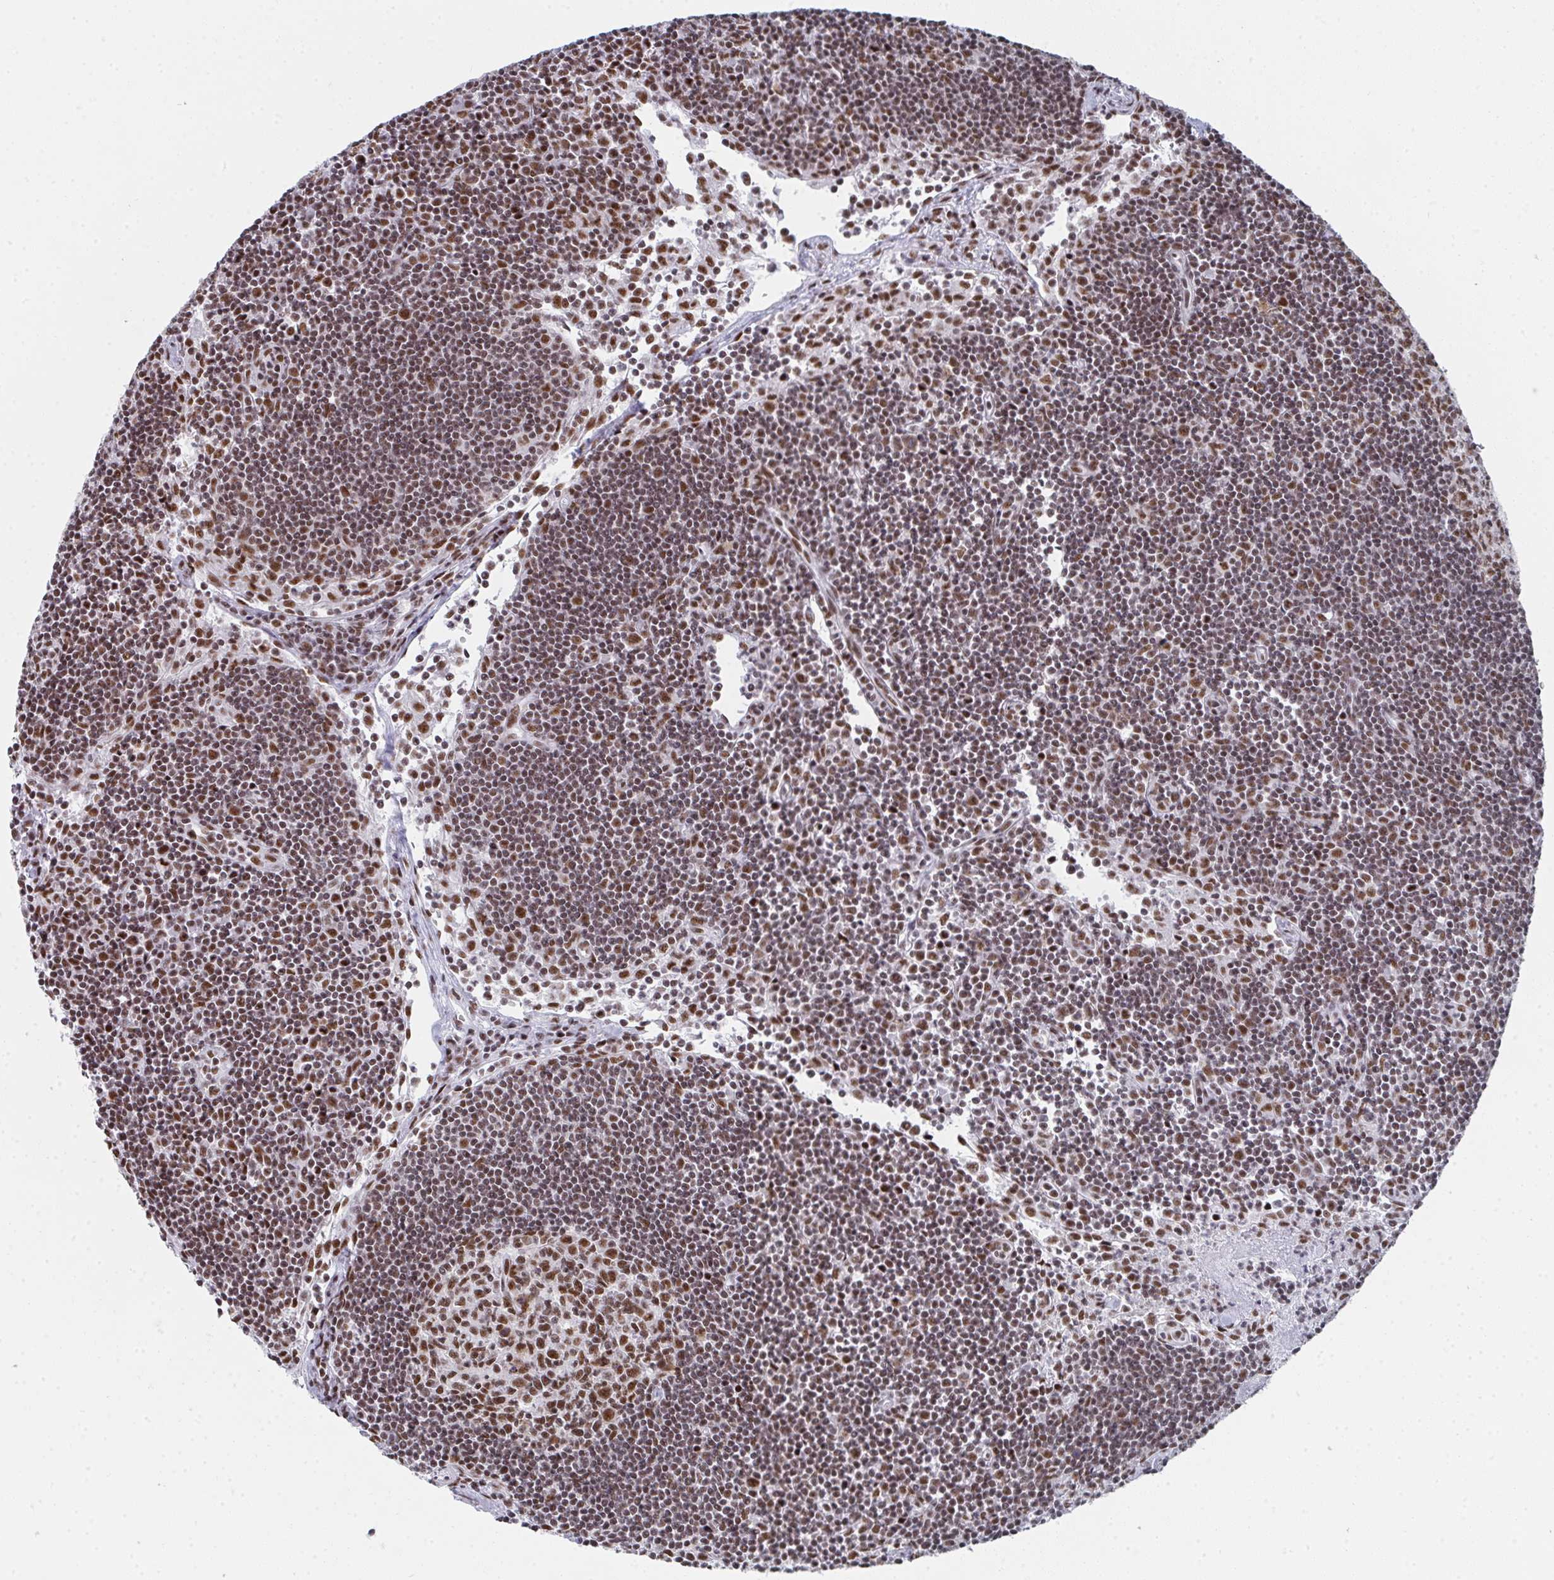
{"staining": {"intensity": "moderate", "quantity": ">75%", "location": "nuclear"}, "tissue": "lymph node", "cell_type": "Germinal center cells", "image_type": "normal", "snomed": [{"axis": "morphology", "description": "Normal tissue, NOS"}, {"axis": "topography", "description": "Lymph node"}], "caption": "An immunohistochemistry (IHC) image of unremarkable tissue is shown. Protein staining in brown highlights moderate nuclear positivity in lymph node within germinal center cells. The staining was performed using DAB to visualize the protein expression in brown, while the nuclei were stained in blue with hematoxylin (Magnification: 20x).", "gene": "SNRNP70", "patient": {"sex": "female", "age": 29}}